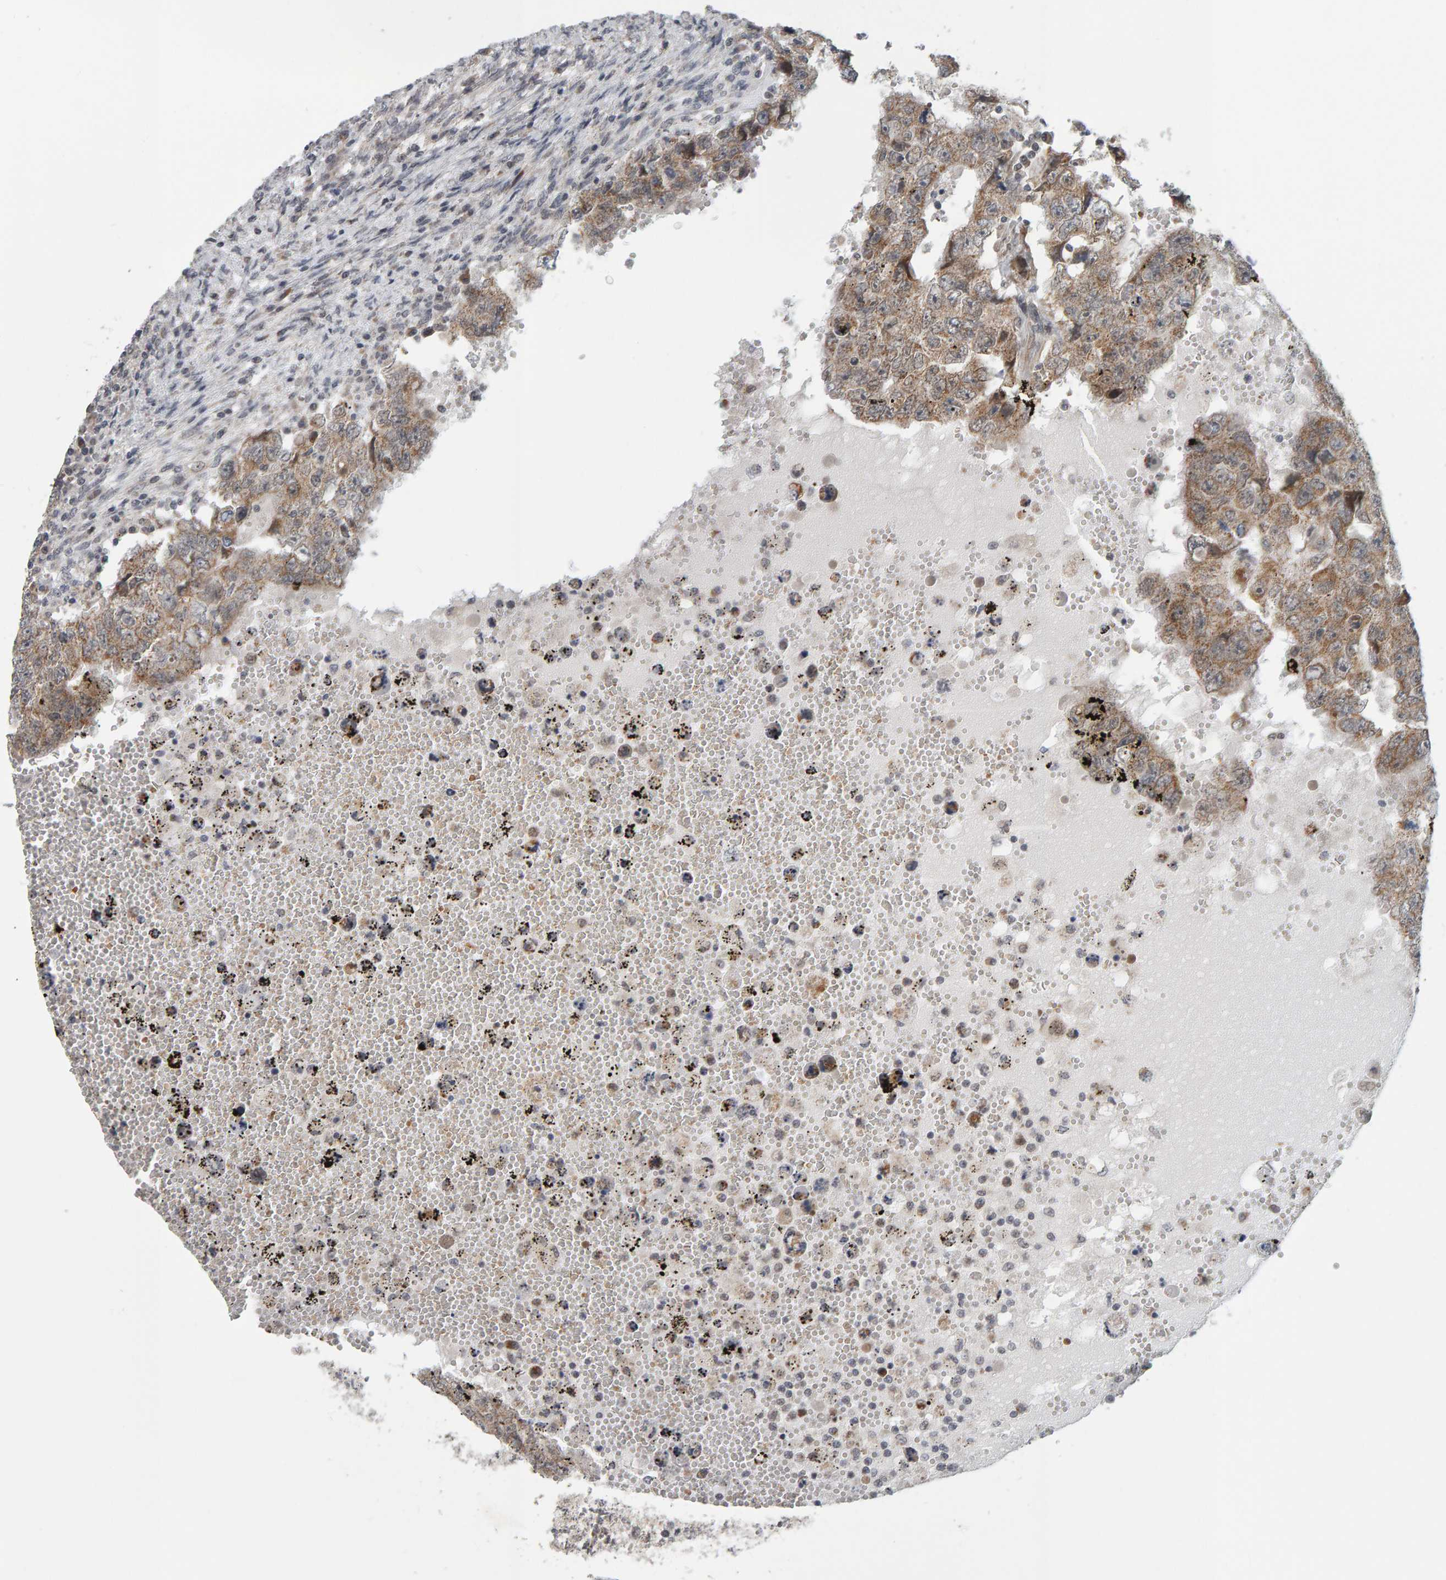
{"staining": {"intensity": "moderate", "quantity": ">75%", "location": "cytoplasmic/membranous"}, "tissue": "testis cancer", "cell_type": "Tumor cells", "image_type": "cancer", "snomed": [{"axis": "morphology", "description": "Carcinoma, Embryonal, NOS"}, {"axis": "topography", "description": "Testis"}], "caption": "Testis embryonal carcinoma tissue demonstrates moderate cytoplasmic/membranous staining in about >75% of tumor cells, visualized by immunohistochemistry.", "gene": "DAP3", "patient": {"sex": "male", "age": 26}}